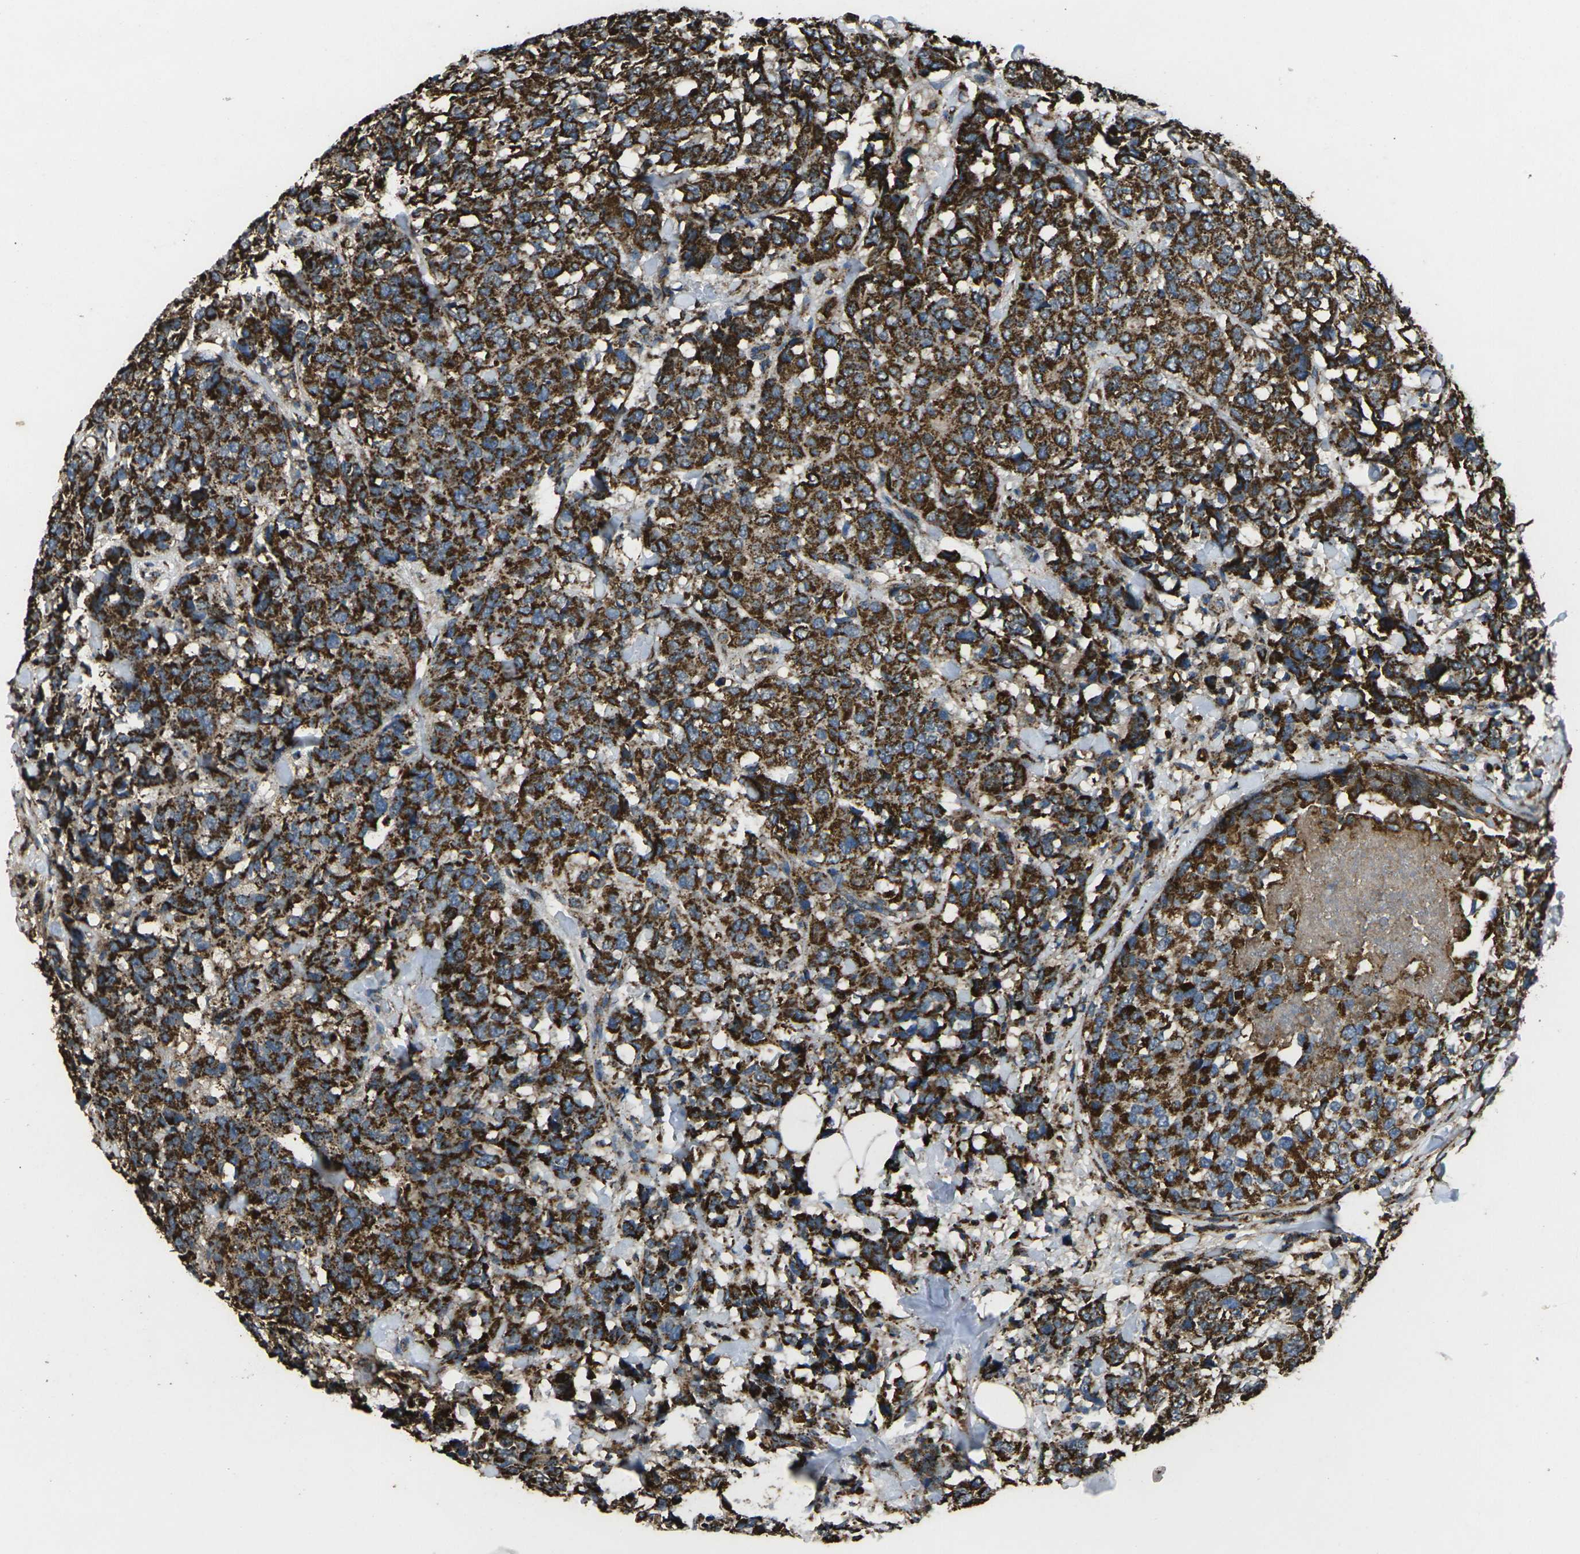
{"staining": {"intensity": "strong", "quantity": ">75%", "location": "cytoplasmic/membranous"}, "tissue": "breast cancer", "cell_type": "Tumor cells", "image_type": "cancer", "snomed": [{"axis": "morphology", "description": "Lobular carcinoma"}, {"axis": "topography", "description": "Breast"}], "caption": "Immunohistochemical staining of human lobular carcinoma (breast) displays strong cytoplasmic/membranous protein positivity in about >75% of tumor cells.", "gene": "KLHL5", "patient": {"sex": "female", "age": 59}}